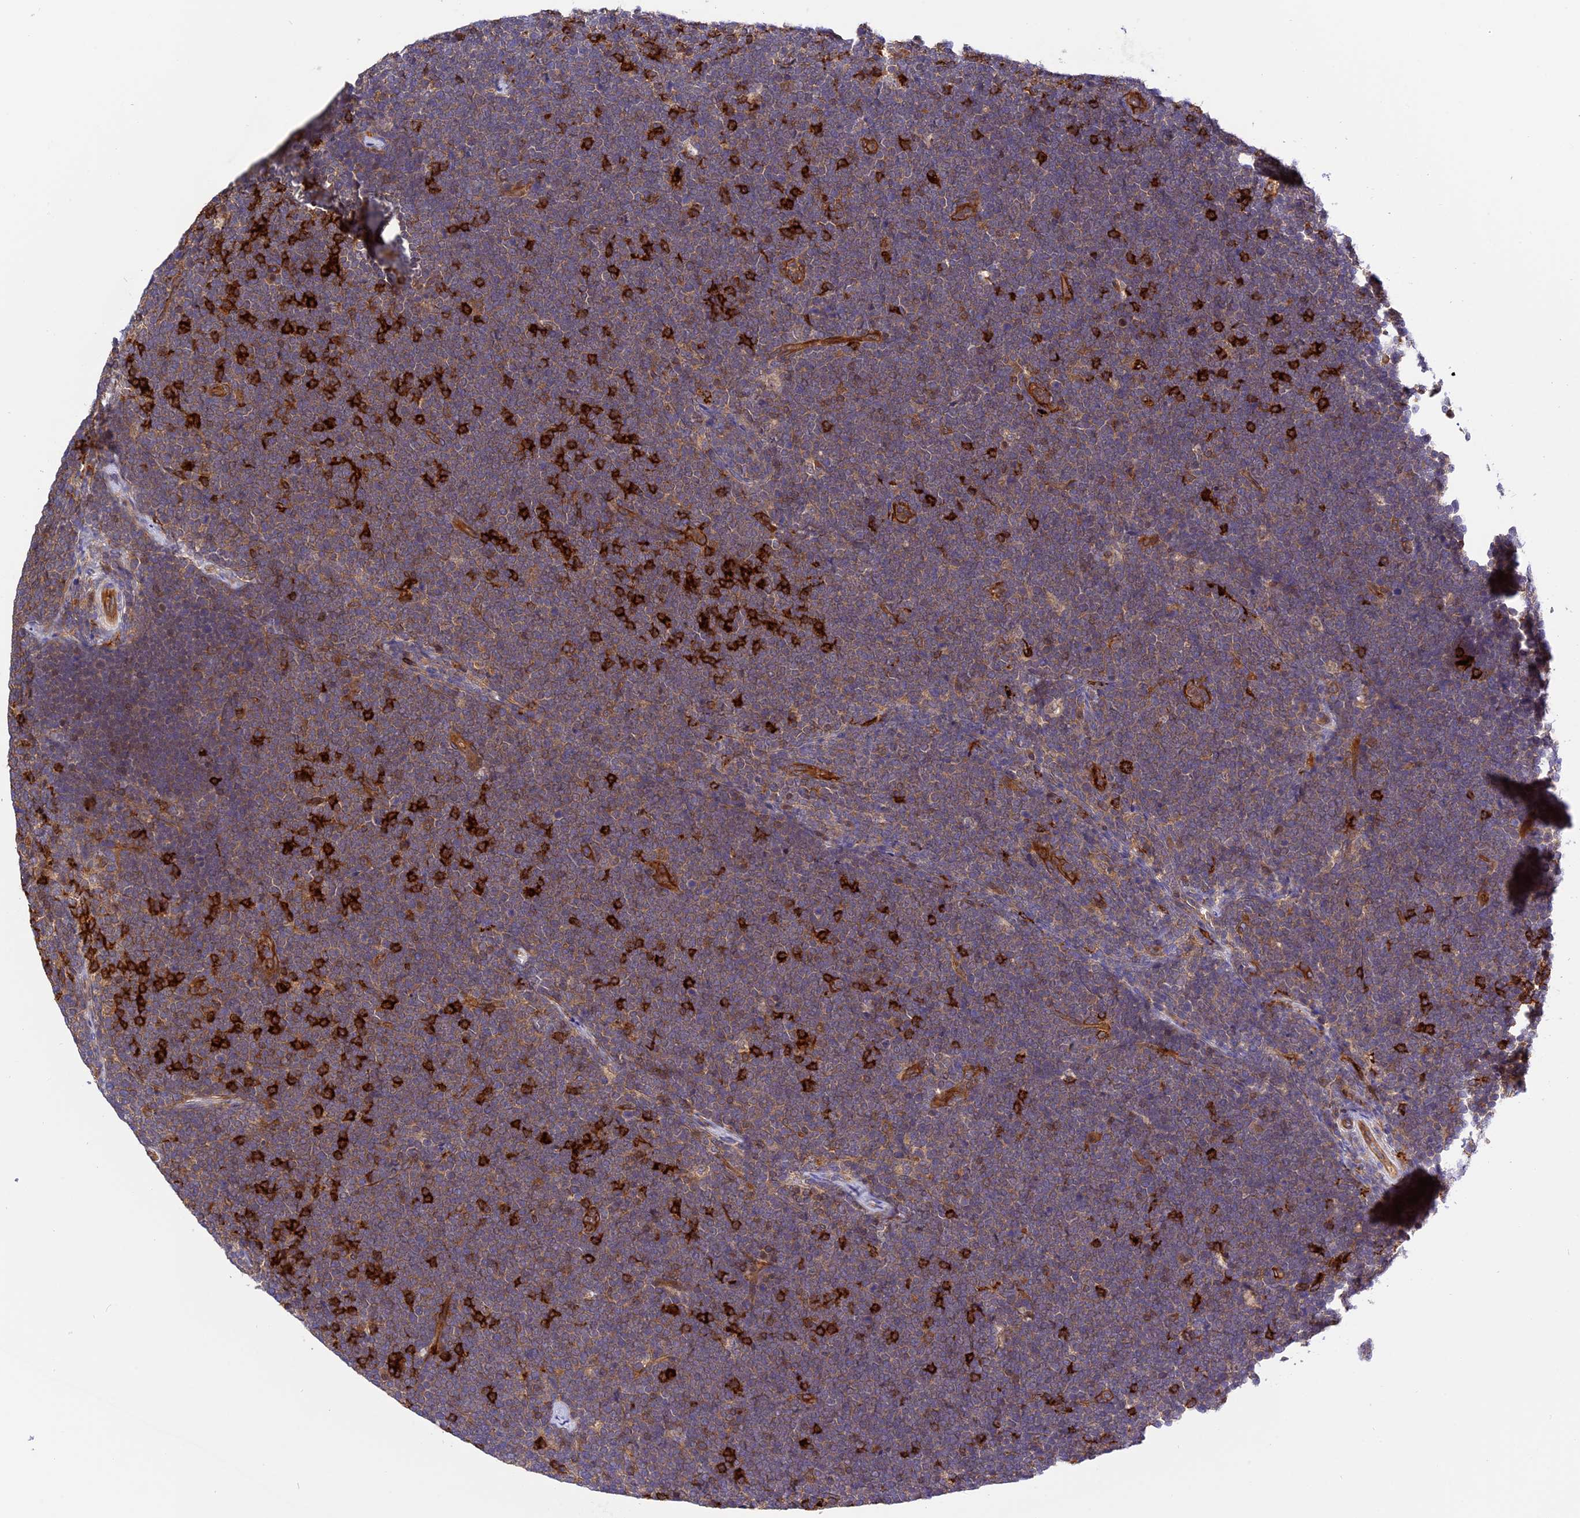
{"staining": {"intensity": "strong", "quantity": "<25%", "location": "cytoplasmic/membranous"}, "tissue": "lymphoma", "cell_type": "Tumor cells", "image_type": "cancer", "snomed": [{"axis": "morphology", "description": "Malignant lymphoma, non-Hodgkin's type, High grade"}, {"axis": "topography", "description": "Lymph node"}], "caption": "This micrograph displays lymphoma stained with IHC to label a protein in brown. The cytoplasmic/membranous of tumor cells show strong positivity for the protein. Nuclei are counter-stained blue.", "gene": "C5orf22", "patient": {"sex": "male", "age": 13}}